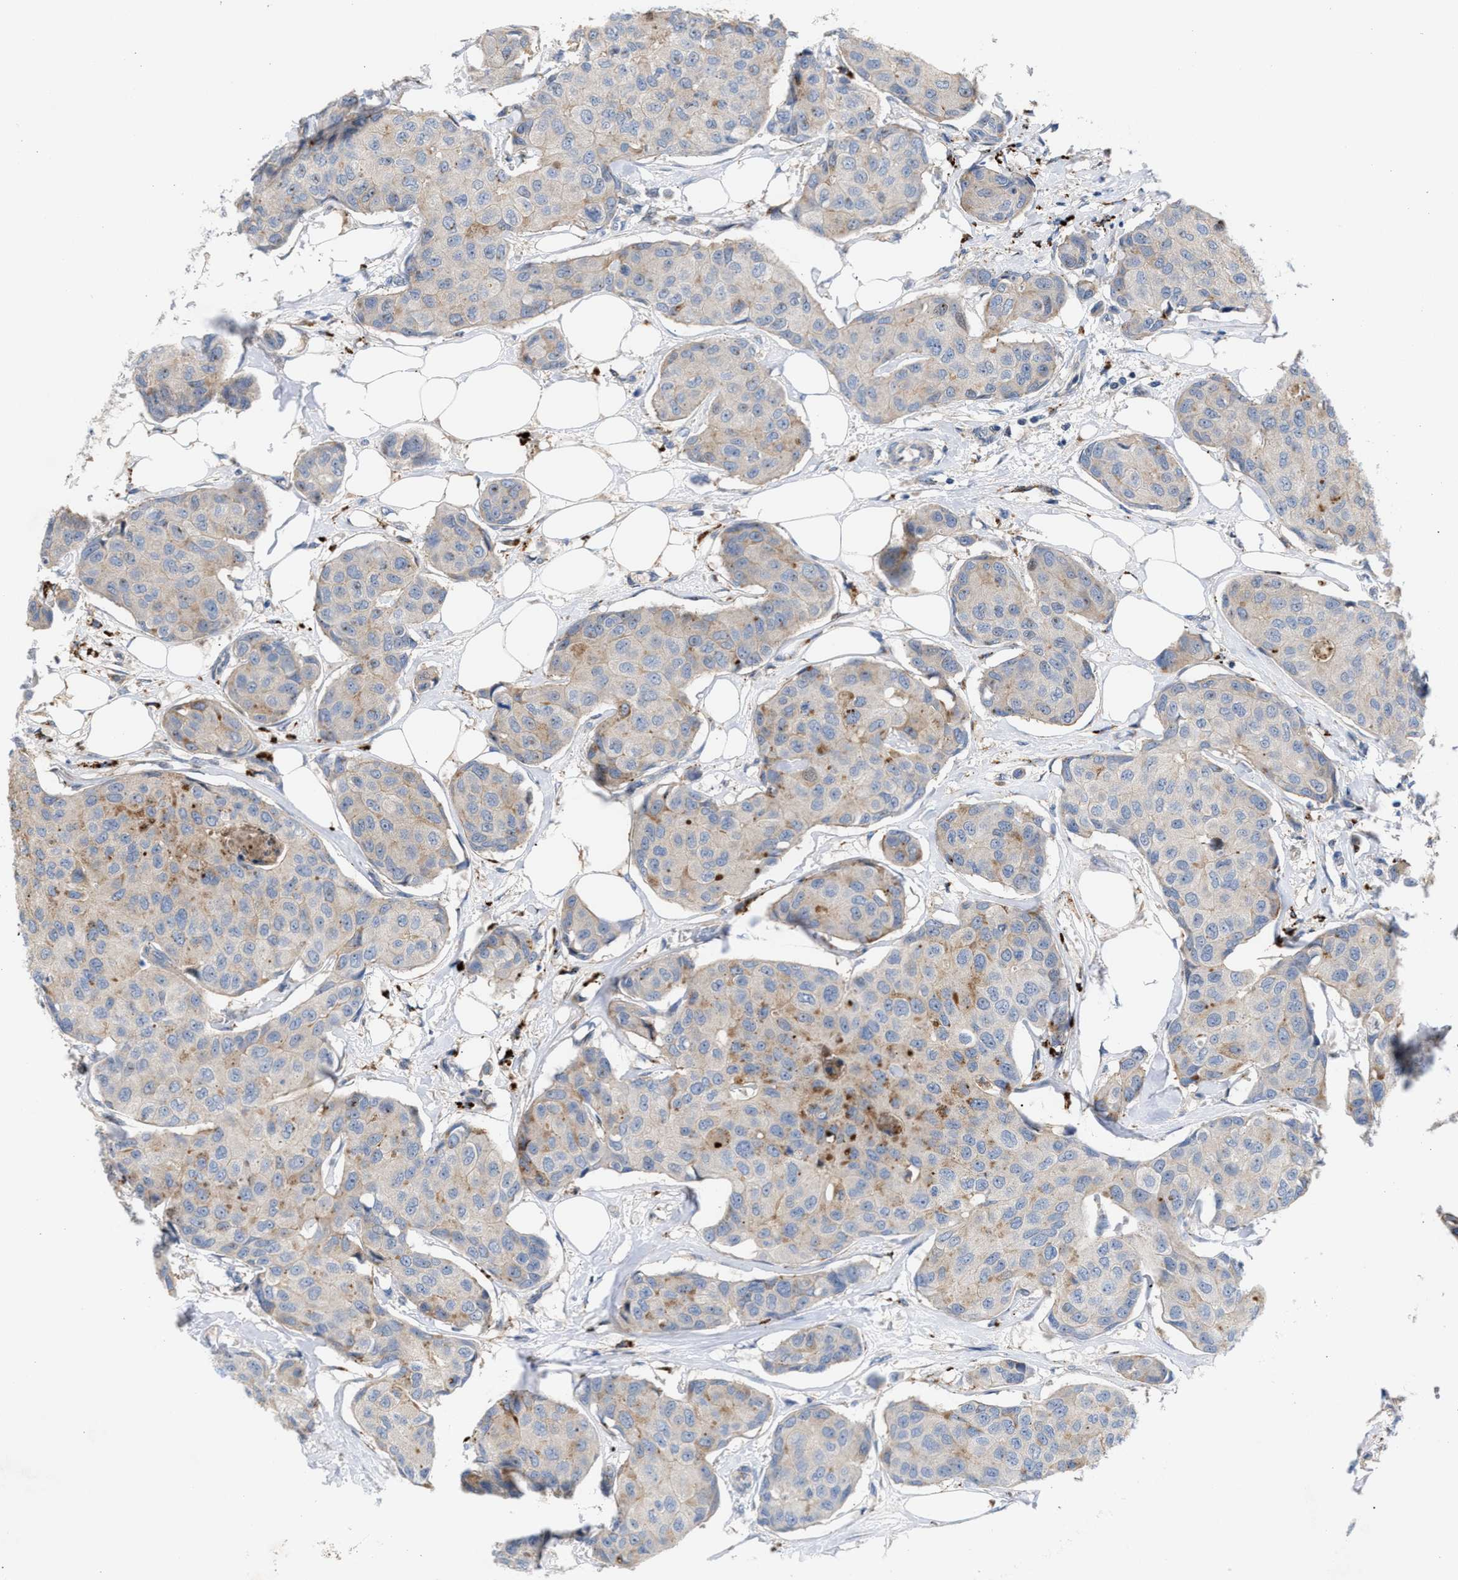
{"staining": {"intensity": "weak", "quantity": "<25%", "location": "cytoplasmic/membranous"}, "tissue": "breast cancer", "cell_type": "Tumor cells", "image_type": "cancer", "snomed": [{"axis": "morphology", "description": "Duct carcinoma"}, {"axis": "topography", "description": "Breast"}], "caption": "DAB (3,3'-diaminobenzidine) immunohistochemical staining of breast intraductal carcinoma demonstrates no significant expression in tumor cells.", "gene": "MBTD1", "patient": {"sex": "female", "age": 80}}